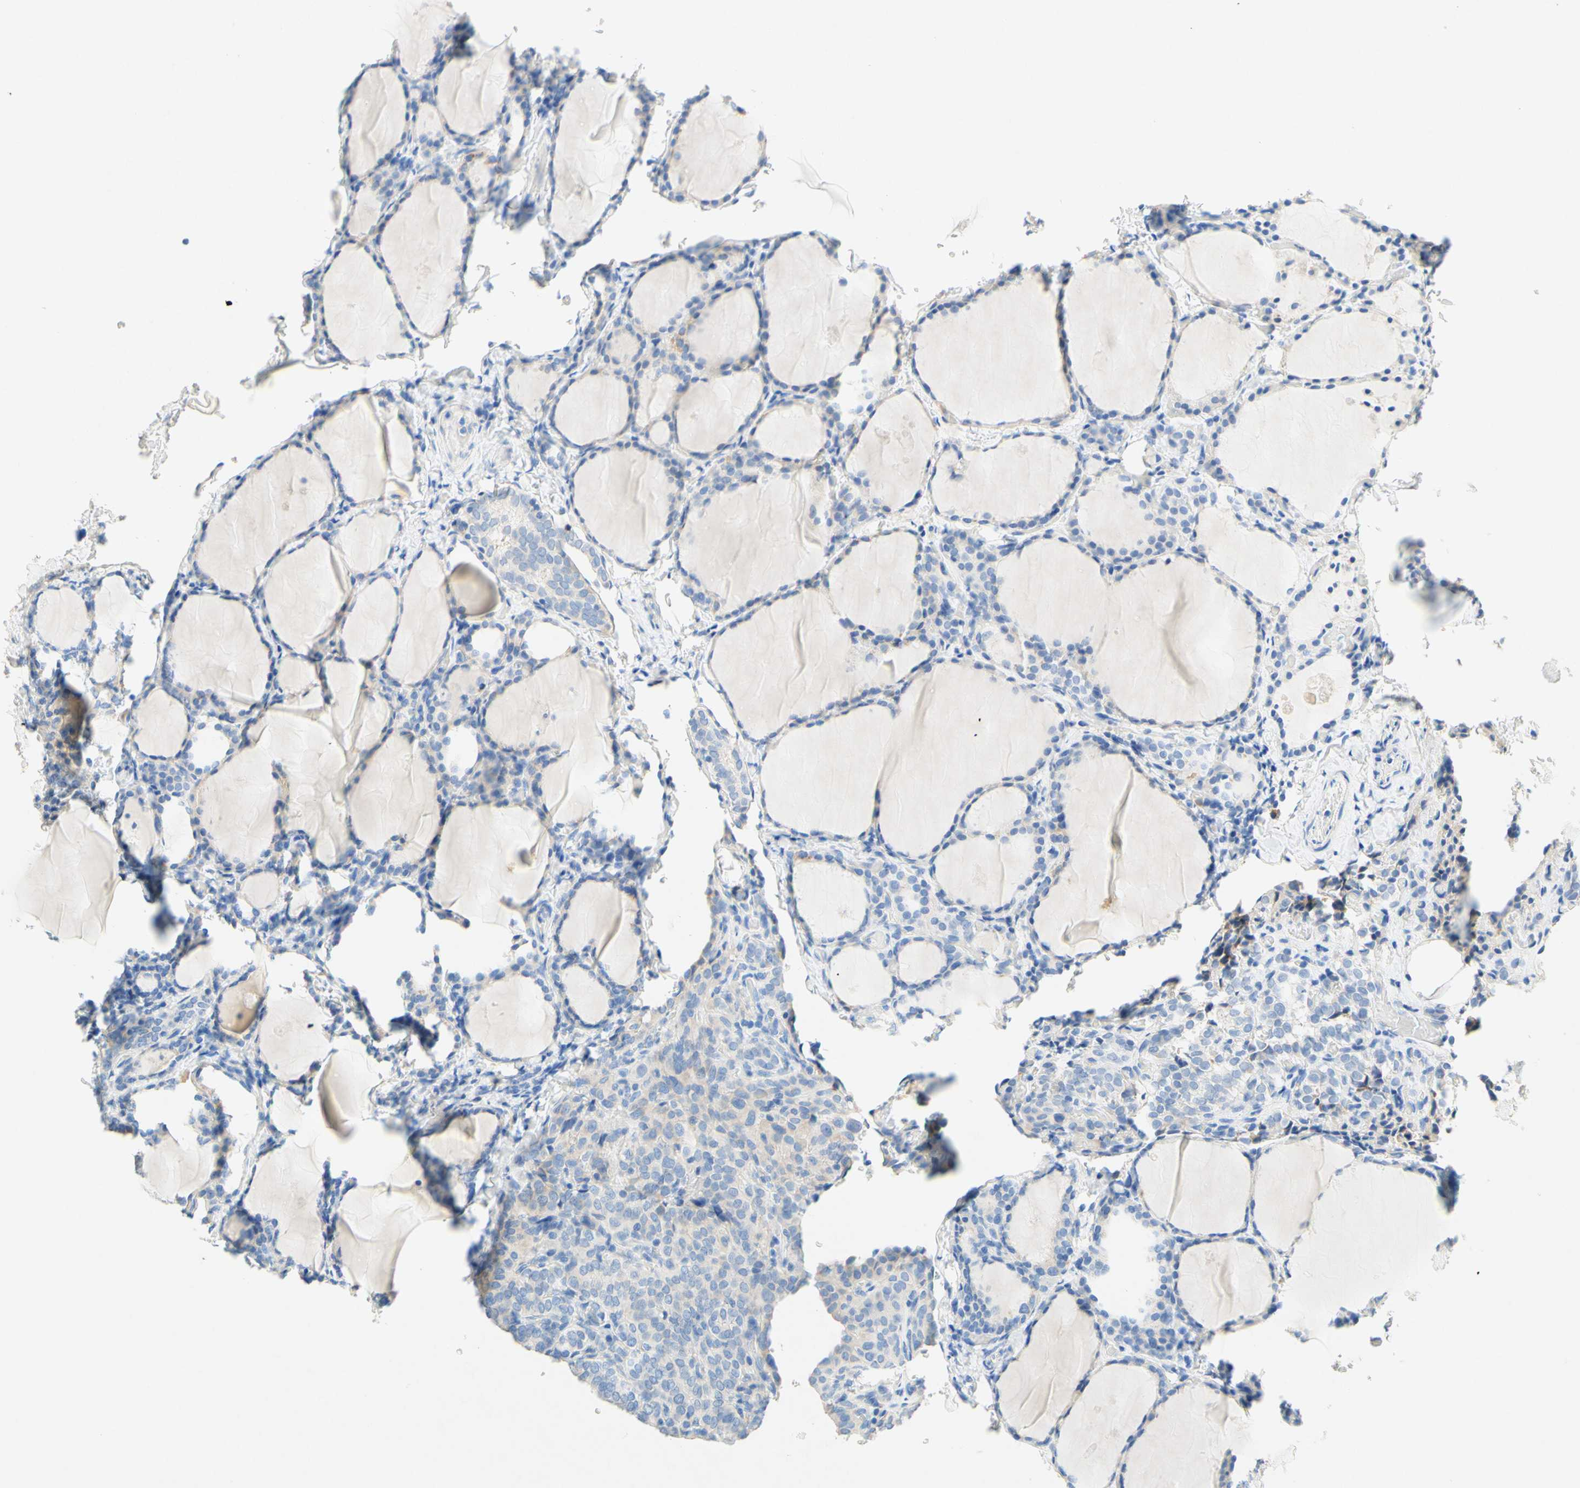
{"staining": {"intensity": "negative", "quantity": "none", "location": "none"}, "tissue": "thyroid cancer", "cell_type": "Tumor cells", "image_type": "cancer", "snomed": [{"axis": "morphology", "description": "Normal tissue, NOS"}, {"axis": "morphology", "description": "Papillary adenocarcinoma, NOS"}, {"axis": "topography", "description": "Thyroid gland"}], "caption": "Protein analysis of thyroid cancer (papillary adenocarcinoma) exhibits no significant staining in tumor cells.", "gene": "SLC46A1", "patient": {"sex": "female", "age": 30}}